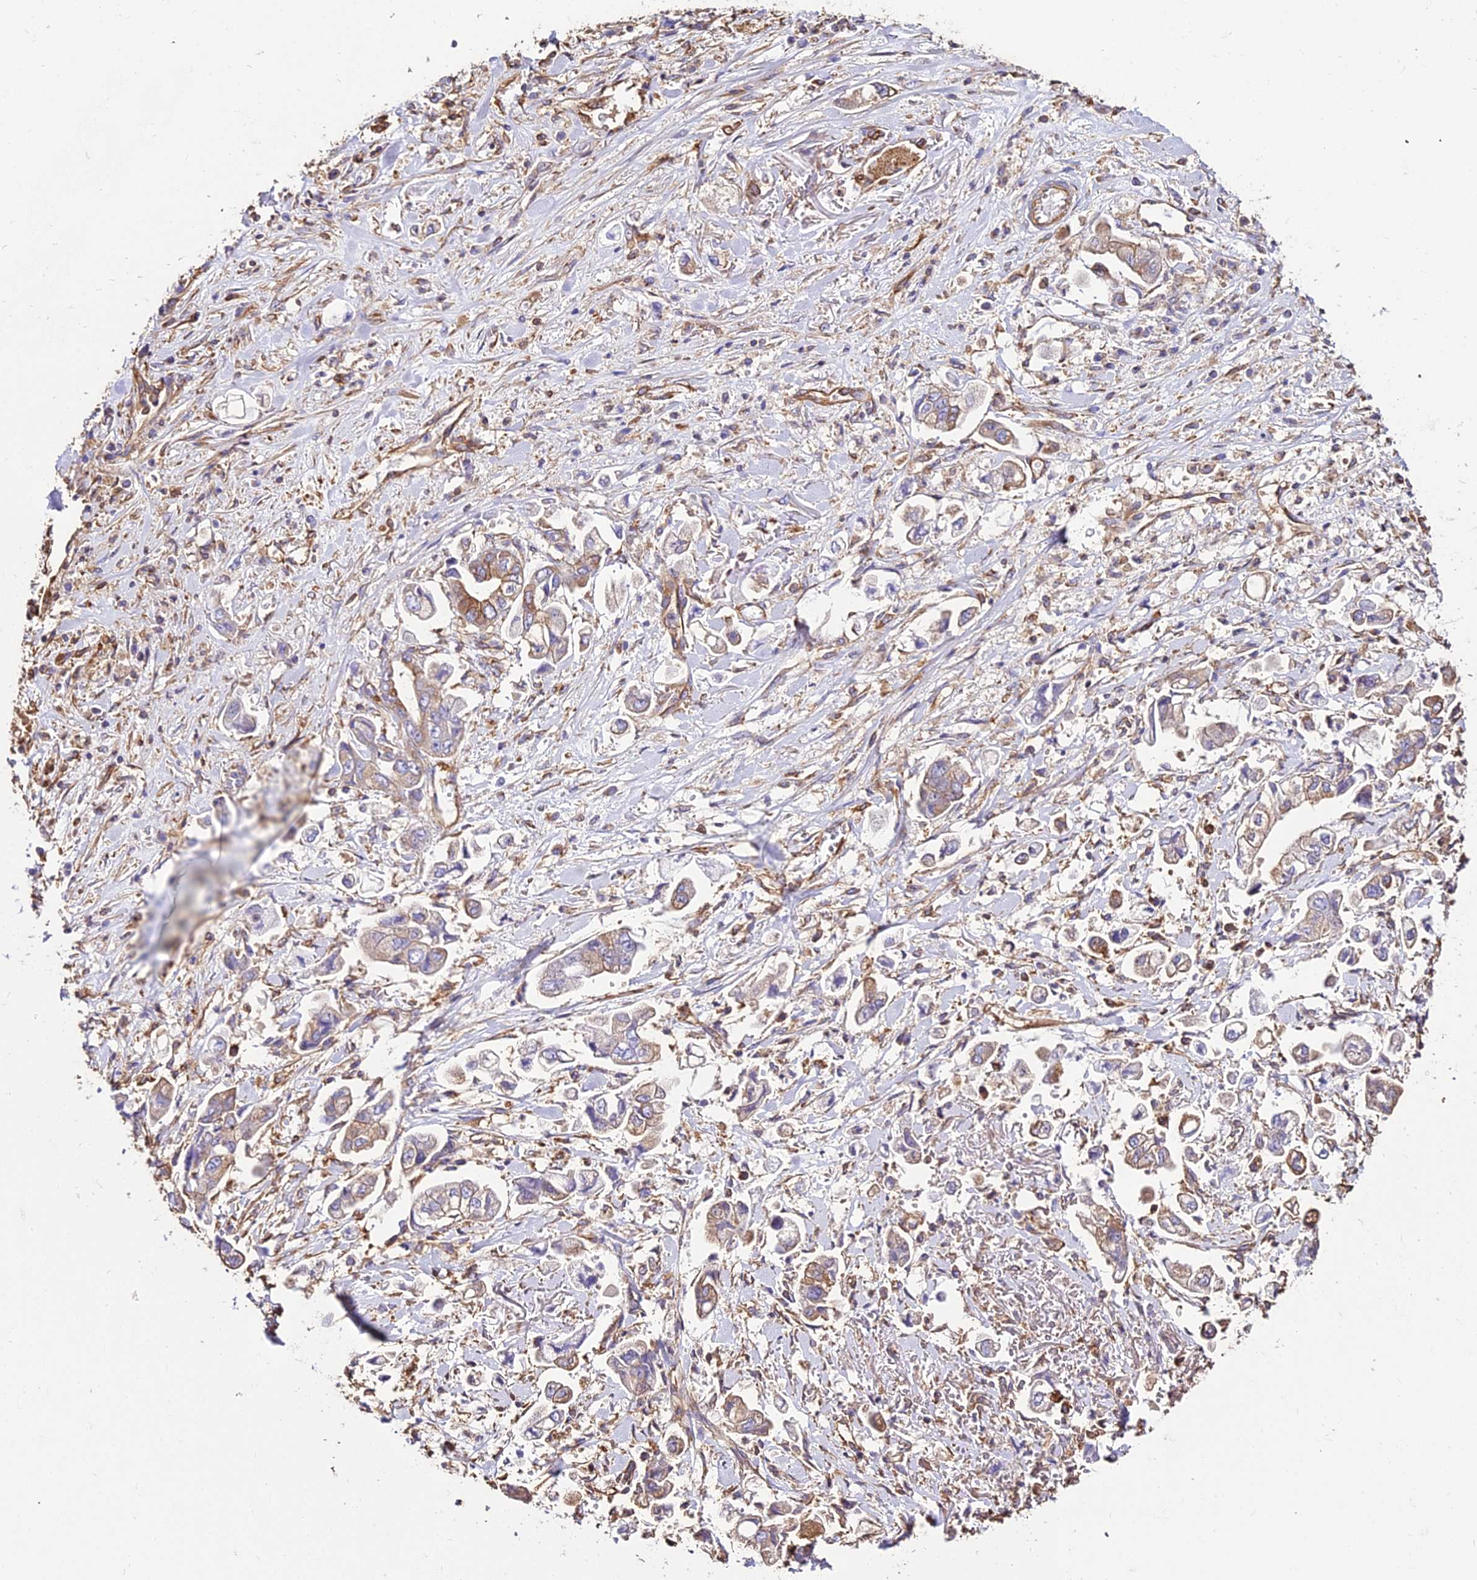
{"staining": {"intensity": "moderate", "quantity": "<25%", "location": "cytoplasmic/membranous"}, "tissue": "stomach cancer", "cell_type": "Tumor cells", "image_type": "cancer", "snomed": [{"axis": "morphology", "description": "Adenocarcinoma, NOS"}, {"axis": "topography", "description": "Stomach"}], "caption": "This histopathology image demonstrates immunohistochemistry staining of human stomach adenocarcinoma, with low moderate cytoplasmic/membranous positivity in approximately <25% of tumor cells.", "gene": "TUBA3D", "patient": {"sex": "male", "age": 62}}